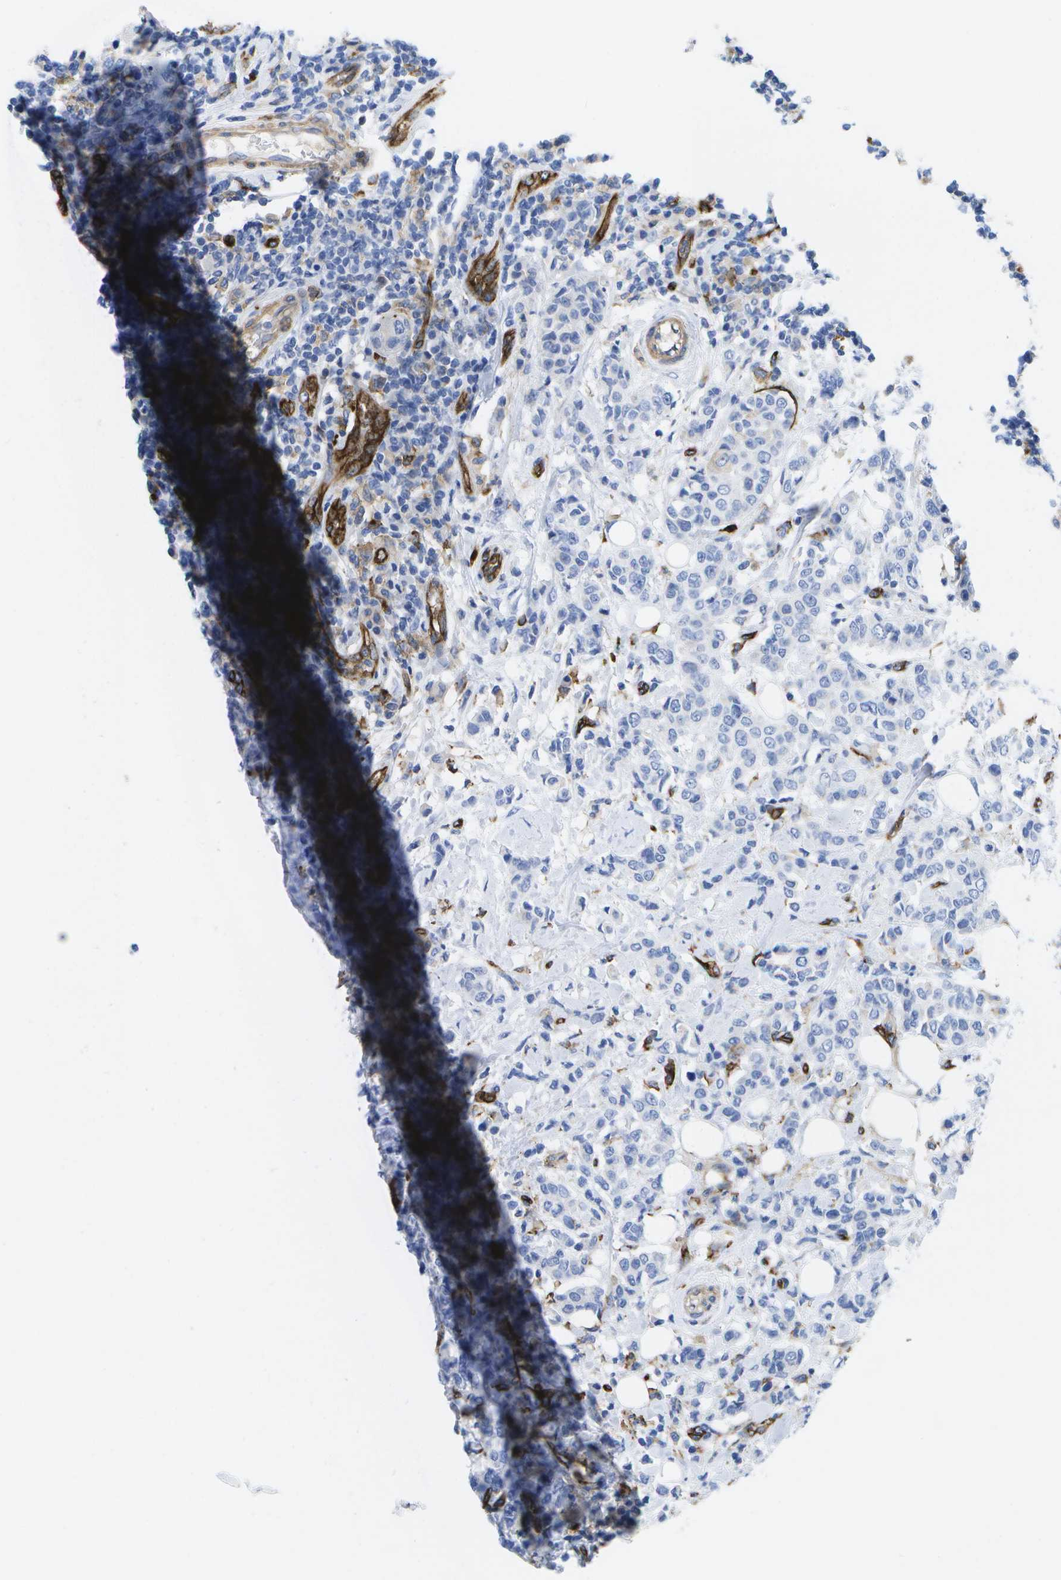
{"staining": {"intensity": "negative", "quantity": "none", "location": "none"}, "tissue": "breast cancer", "cell_type": "Tumor cells", "image_type": "cancer", "snomed": [{"axis": "morphology", "description": "Duct carcinoma"}, {"axis": "topography", "description": "Breast"}], "caption": "Tumor cells are negative for protein expression in human breast cancer.", "gene": "DYSF", "patient": {"sex": "female", "age": 27}}